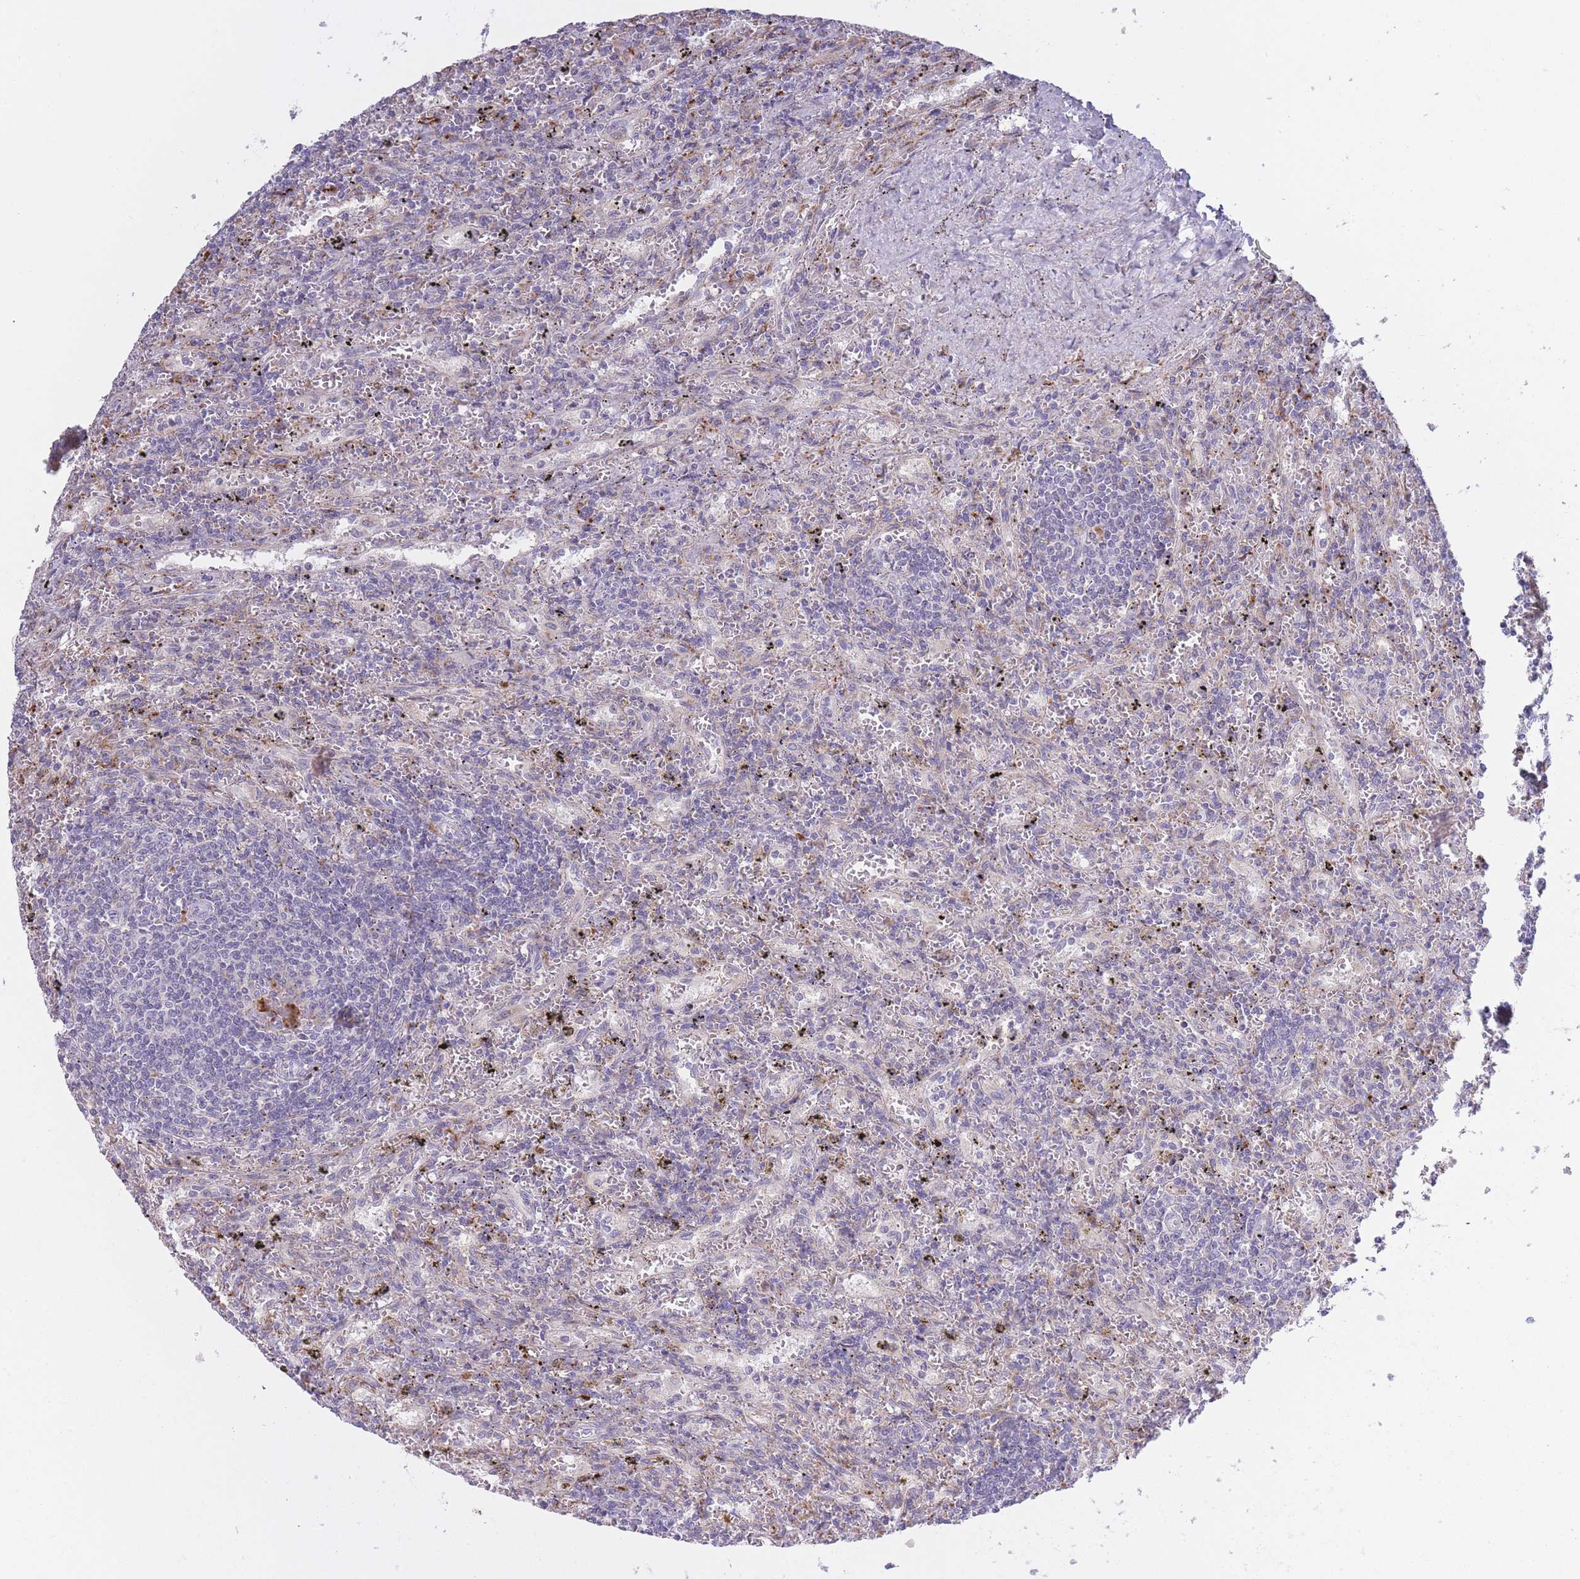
{"staining": {"intensity": "negative", "quantity": "none", "location": "none"}, "tissue": "lymphoma", "cell_type": "Tumor cells", "image_type": "cancer", "snomed": [{"axis": "morphology", "description": "Malignant lymphoma, non-Hodgkin's type, Low grade"}, {"axis": "topography", "description": "Spleen"}], "caption": "Lymphoma was stained to show a protein in brown. There is no significant expression in tumor cells.", "gene": "TRIM61", "patient": {"sex": "male", "age": 76}}